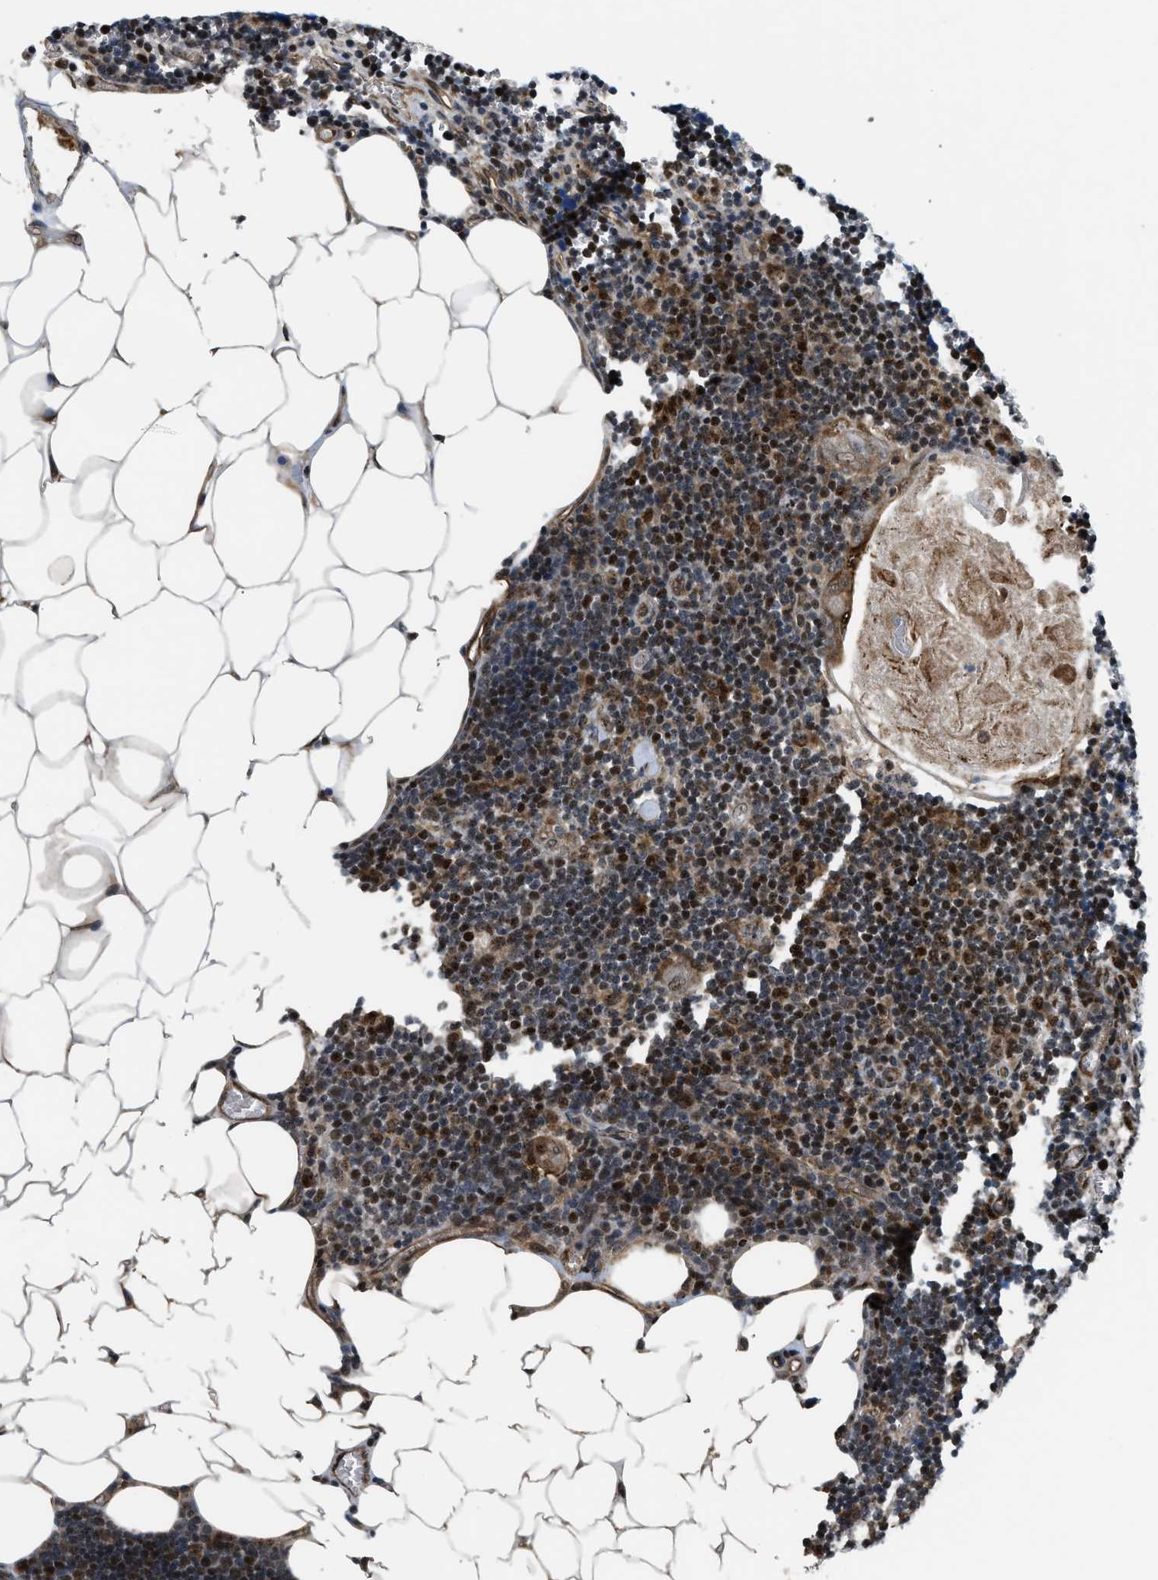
{"staining": {"intensity": "moderate", "quantity": ">75%", "location": "nuclear"}, "tissue": "lymph node", "cell_type": "Germinal center cells", "image_type": "normal", "snomed": [{"axis": "morphology", "description": "Normal tissue, NOS"}, {"axis": "topography", "description": "Lymph node"}], "caption": "High-power microscopy captured an immunohistochemistry (IHC) image of unremarkable lymph node, revealing moderate nuclear expression in approximately >75% of germinal center cells.", "gene": "LTA4H", "patient": {"sex": "male", "age": 33}}